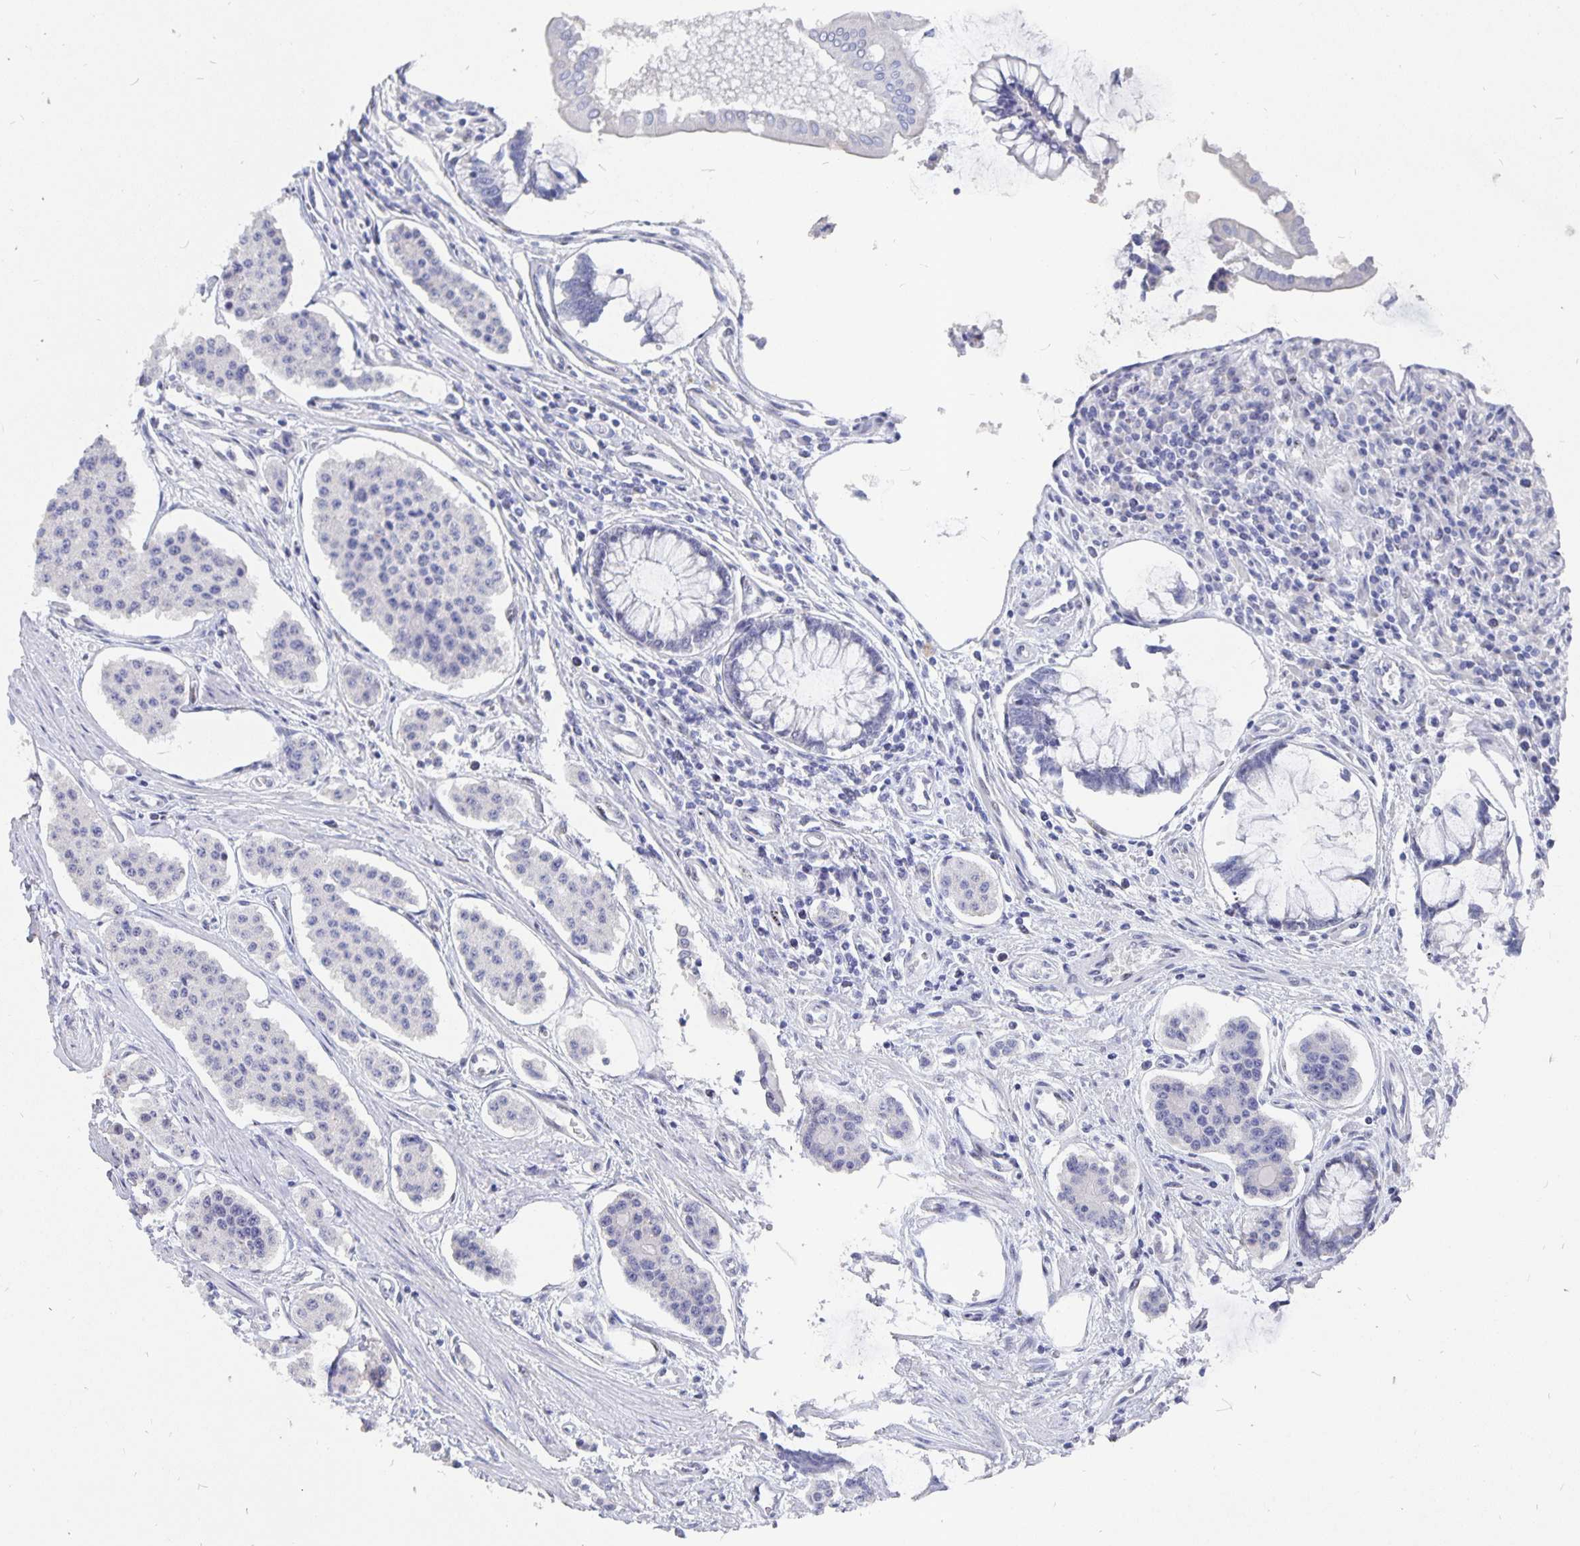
{"staining": {"intensity": "negative", "quantity": "none", "location": "none"}, "tissue": "carcinoid", "cell_type": "Tumor cells", "image_type": "cancer", "snomed": [{"axis": "morphology", "description": "Carcinoid, malignant, NOS"}, {"axis": "topography", "description": "Small intestine"}], "caption": "DAB (3,3'-diaminobenzidine) immunohistochemical staining of malignant carcinoid reveals no significant expression in tumor cells.", "gene": "SMOC1", "patient": {"sex": "female", "age": 65}}